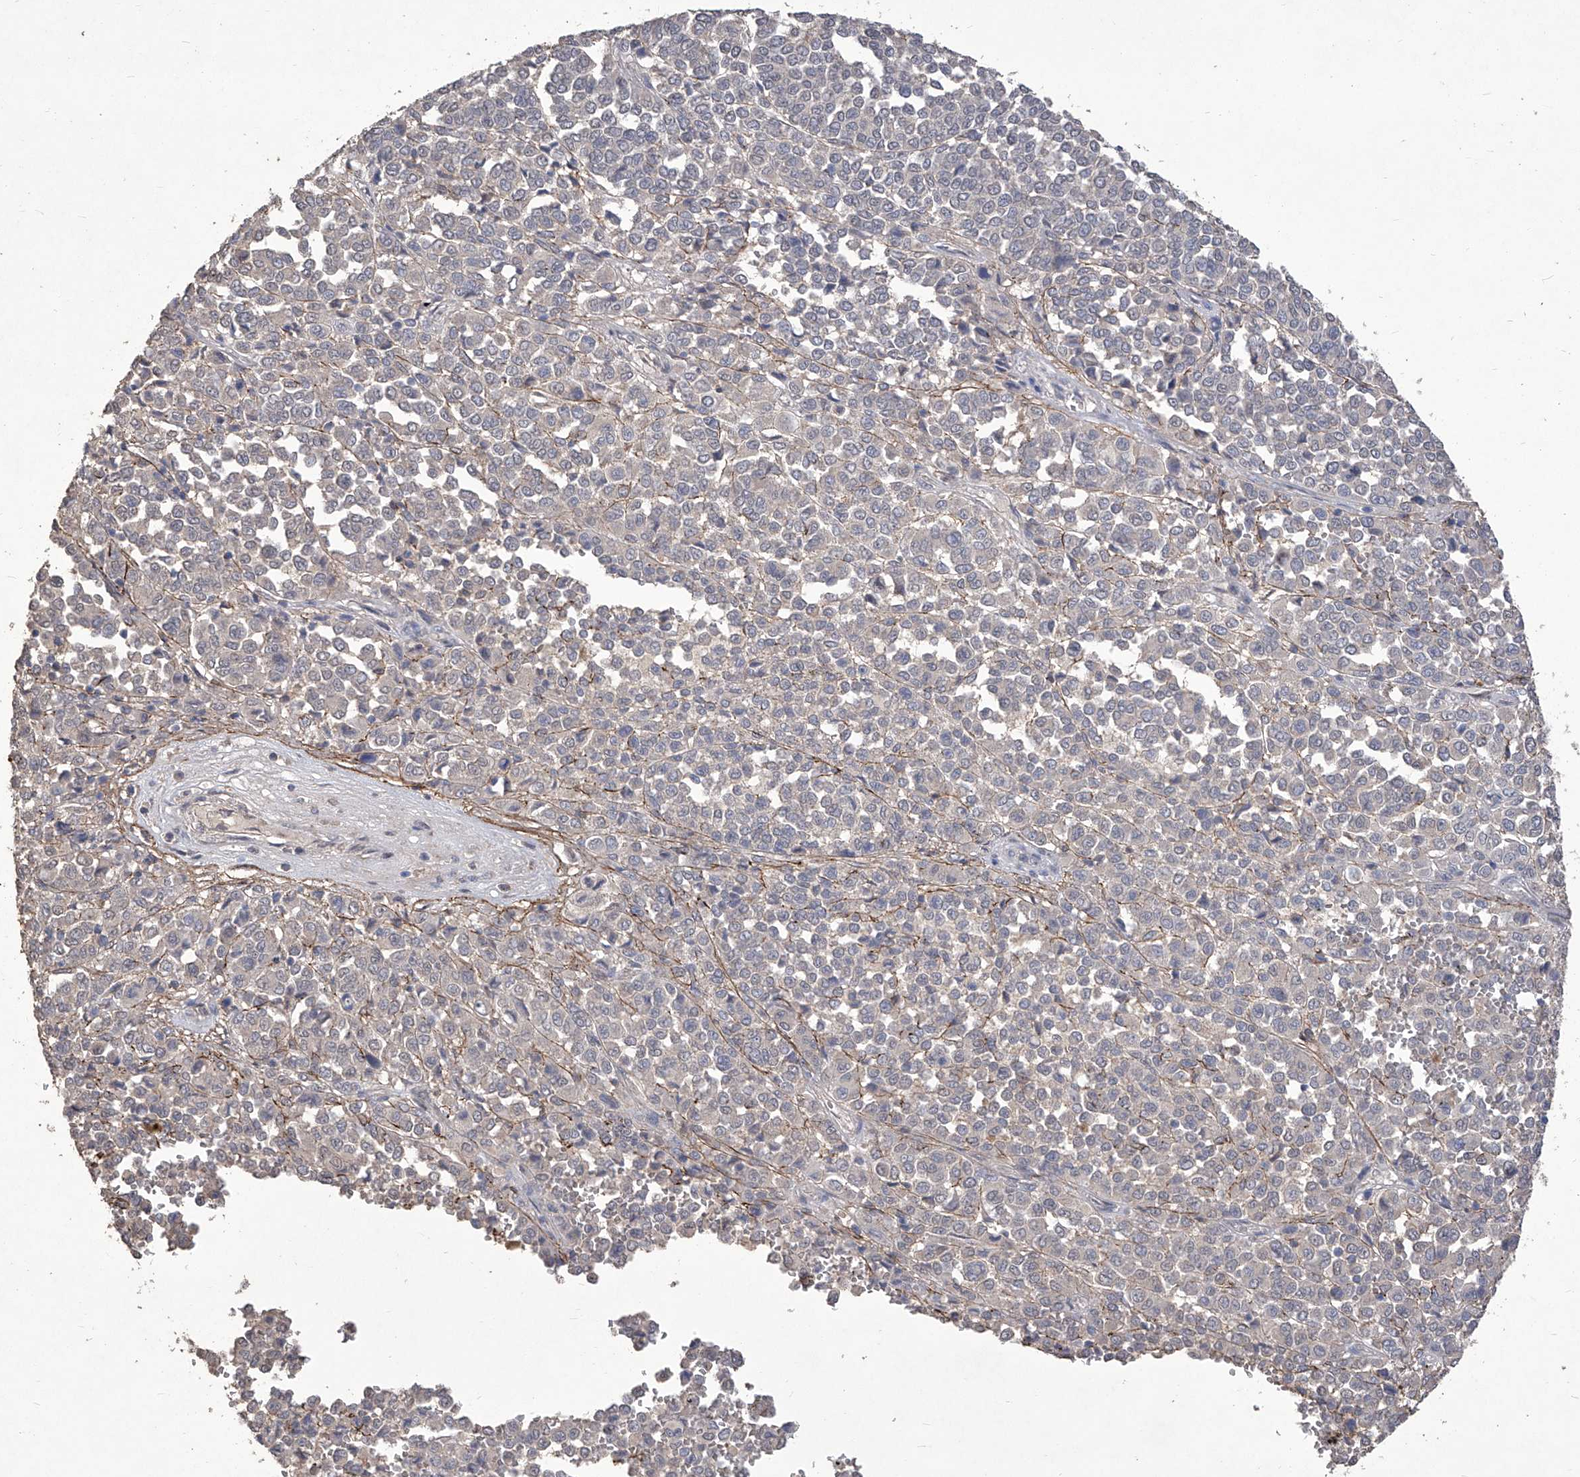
{"staining": {"intensity": "negative", "quantity": "none", "location": "none"}, "tissue": "melanoma", "cell_type": "Tumor cells", "image_type": "cancer", "snomed": [{"axis": "morphology", "description": "Malignant melanoma, Metastatic site"}, {"axis": "topography", "description": "Pancreas"}], "caption": "A histopathology image of melanoma stained for a protein exhibits no brown staining in tumor cells. (Immunohistochemistry (ihc), brightfield microscopy, high magnification).", "gene": "TXNIP", "patient": {"sex": "female", "age": 30}}